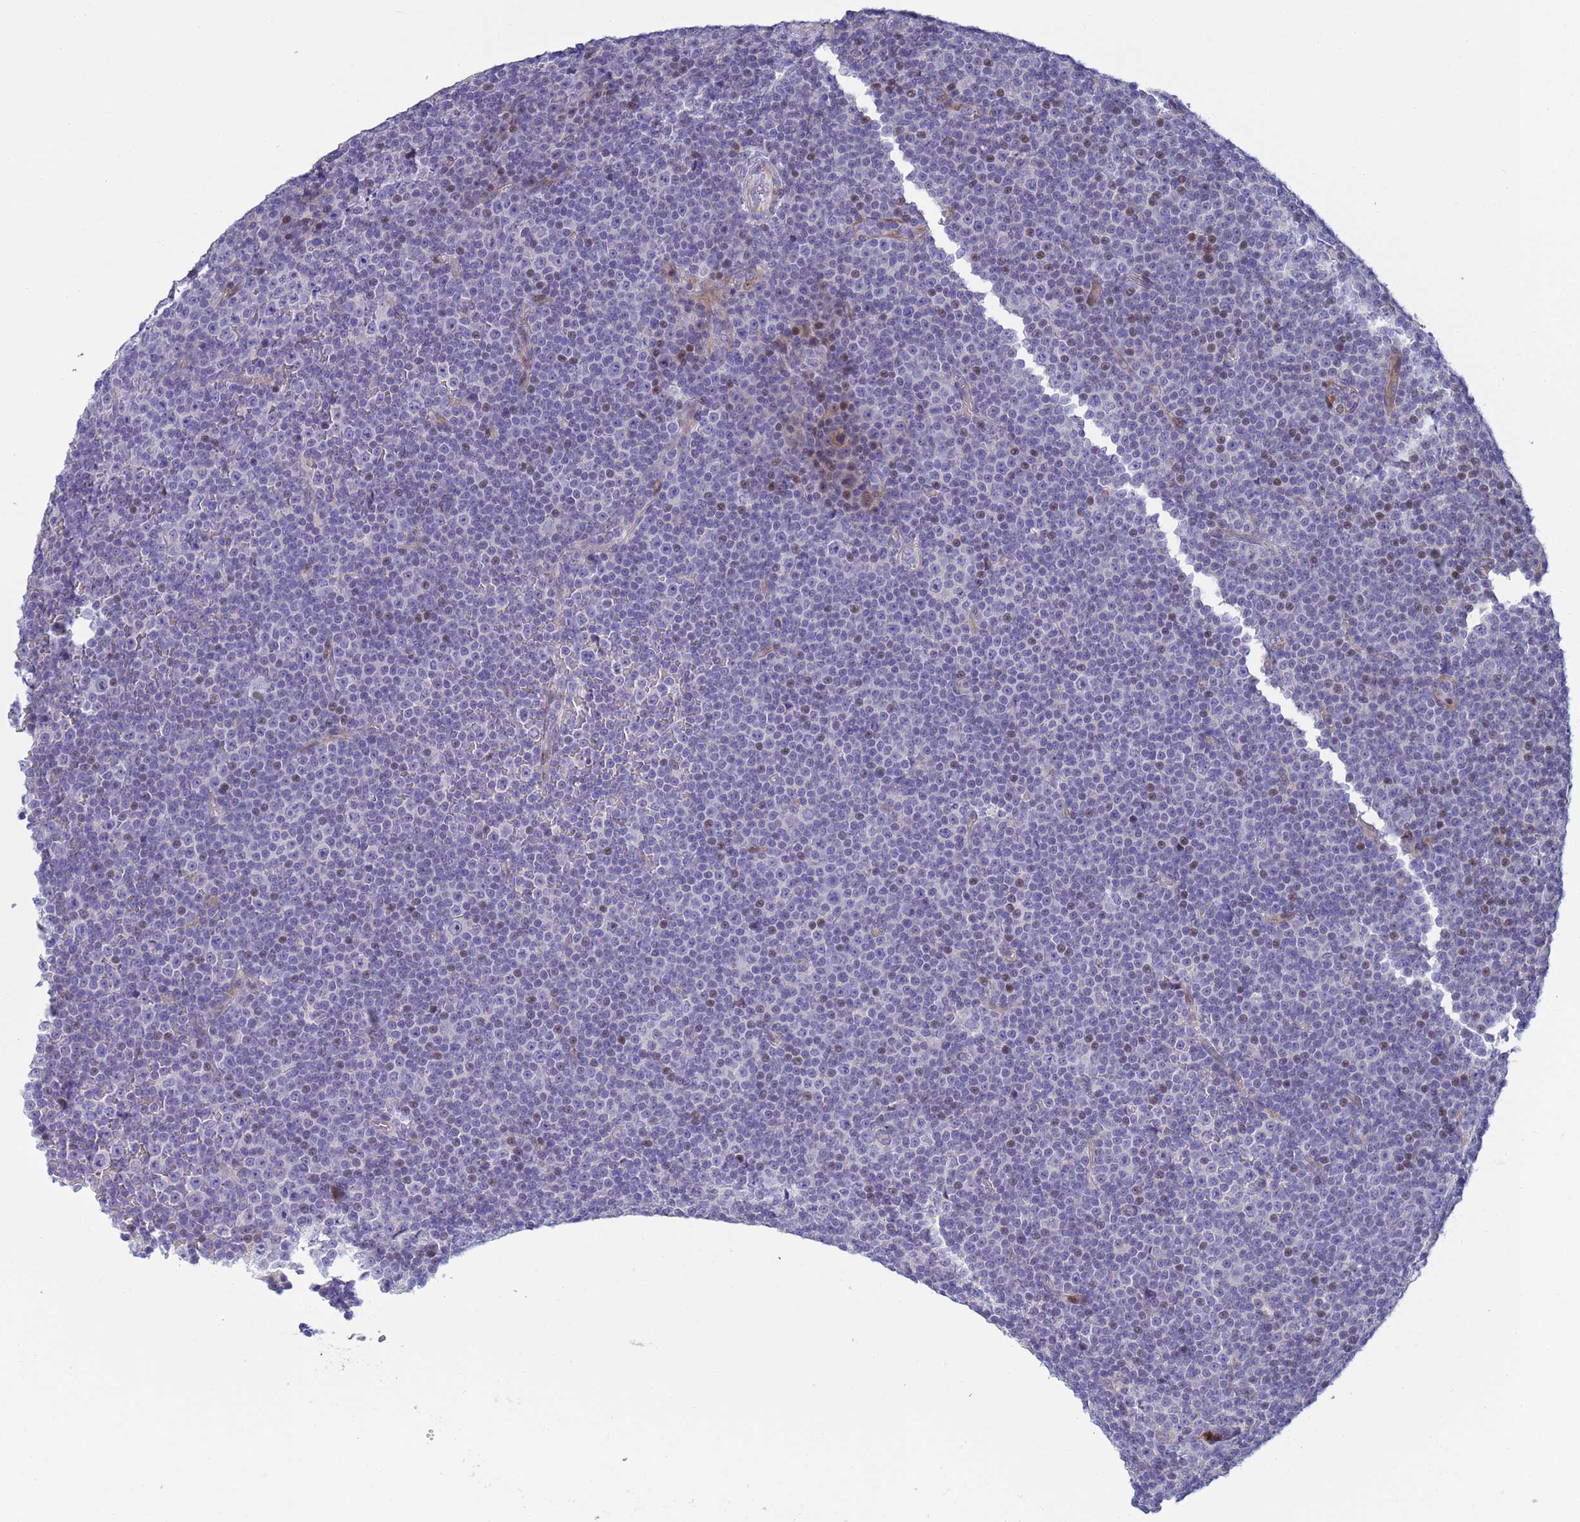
{"staining": {"intensity": "moderate", "quantity": "<25%", "location": "nuclear"}, "tissue": "lymphoma", "cell_type": "Tumor cells", "image_type": "cancer", "snomed": [{"axis": "morphology", "description": "Malignant lymphoma, non-Hodgkin's type, Low grade"}, {"axis": "topography", "description": "Lymph node"}], "caption": "Approximately <25% of tumor cells in lymphoma exhibit moderate nuclear protein positivity as visualized by brown immunohistochemical staining.", "gene": "PPP6R1", "patient": {"sex": "female", "age": 67}}